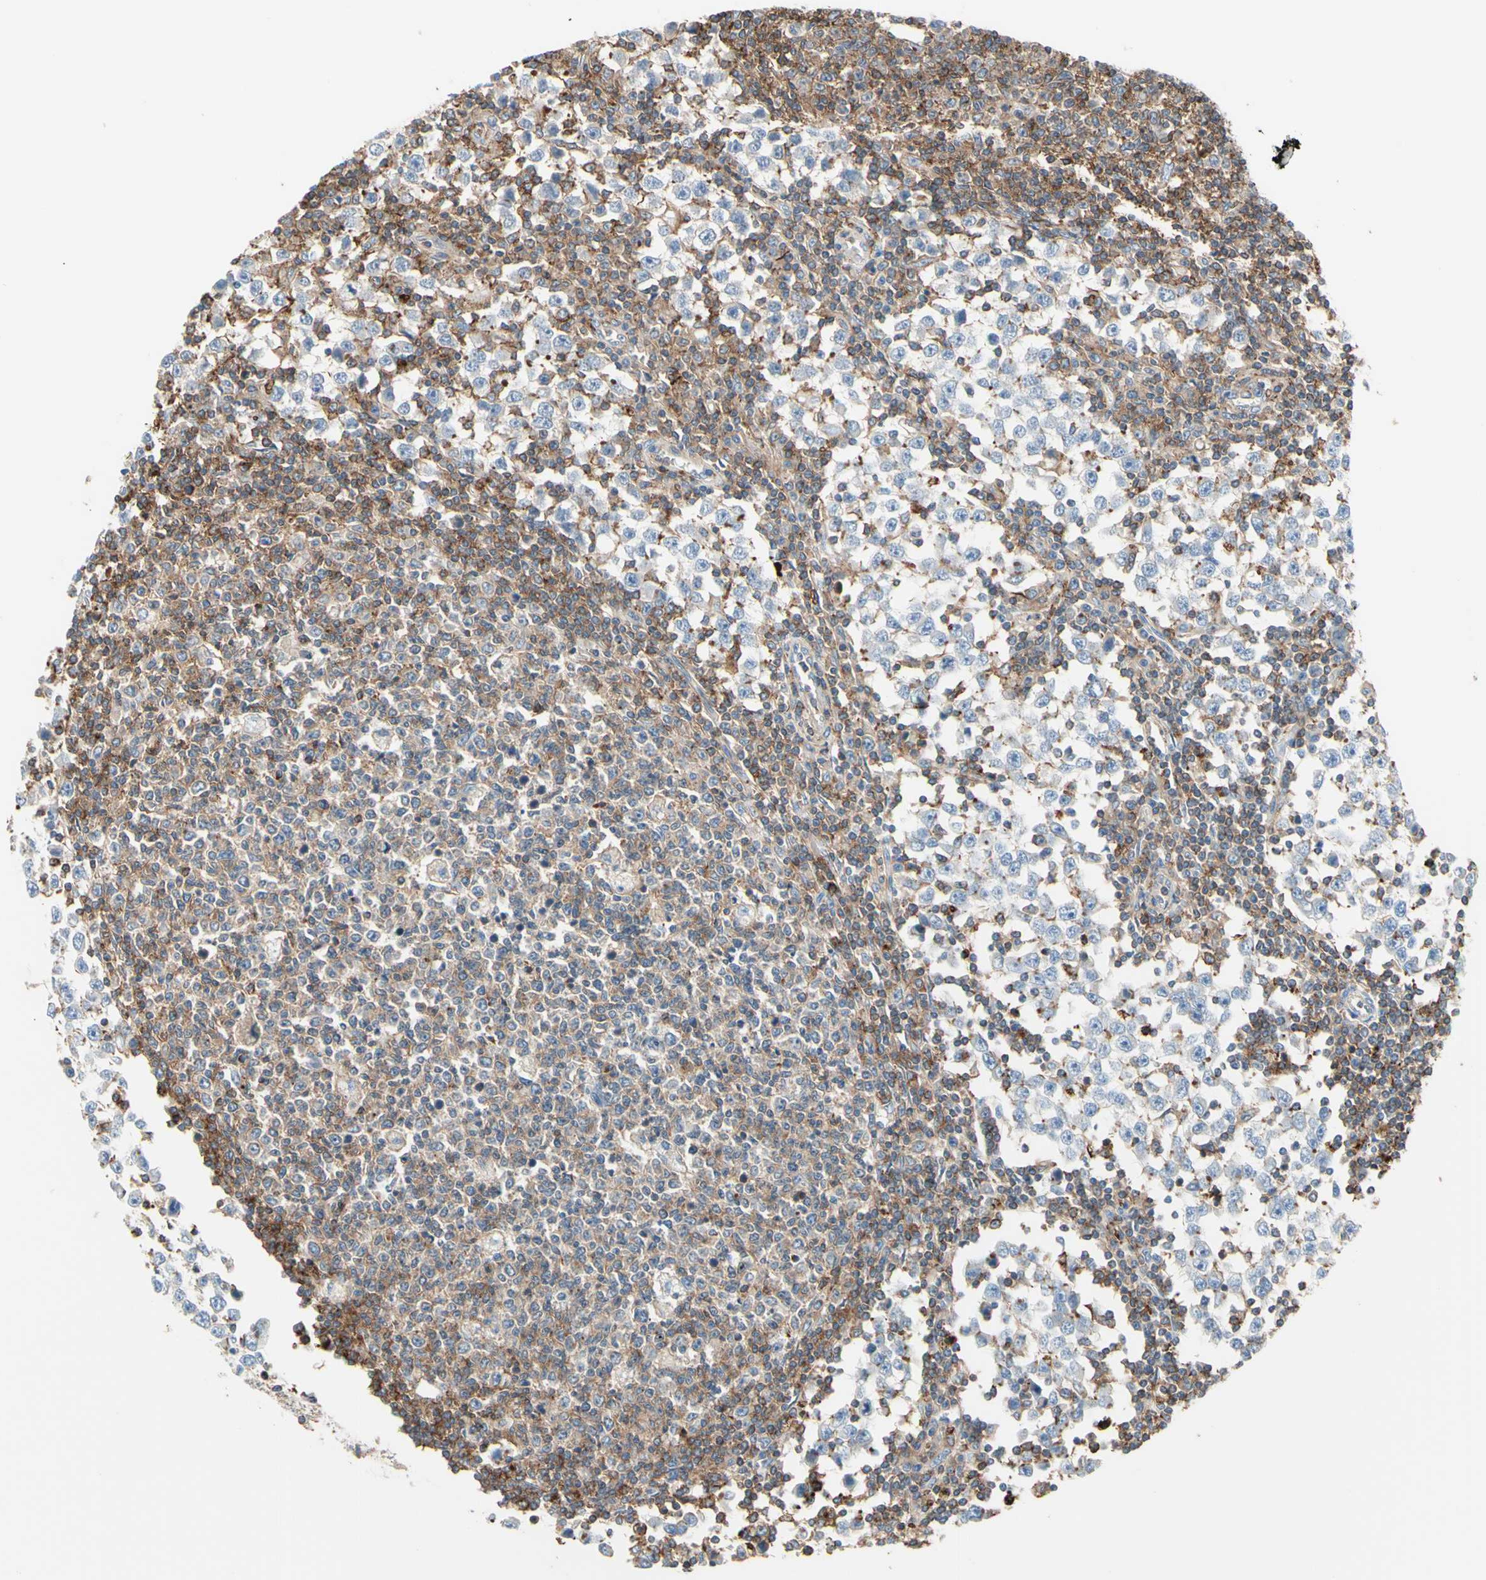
{"staining": {"intensity": "moderate", "quantity": "25%-75%", "location": "cytoplasmic/membranous"}, "tissue": "testis cancer", "cell_type": "Tumor cells", "image_type": "cancer", "snomed": [{"axis": "morphology", "description": "Seminoma, NOS"}, {"axis": "topography", "description": "Testis"}], "caption": "Testis cancer tissue reveals moderate cytoplasmic/membranous staining in approximately 25%-75% of tumor cells, visualized by immunohistochemistry. The protein is stained brown, and the nuclei are stained in blue (DAB IHC with brightfield microscopy, high magnification).", "gene": "SEMA4C", "patient": {"sex": "male", "age": 65}}